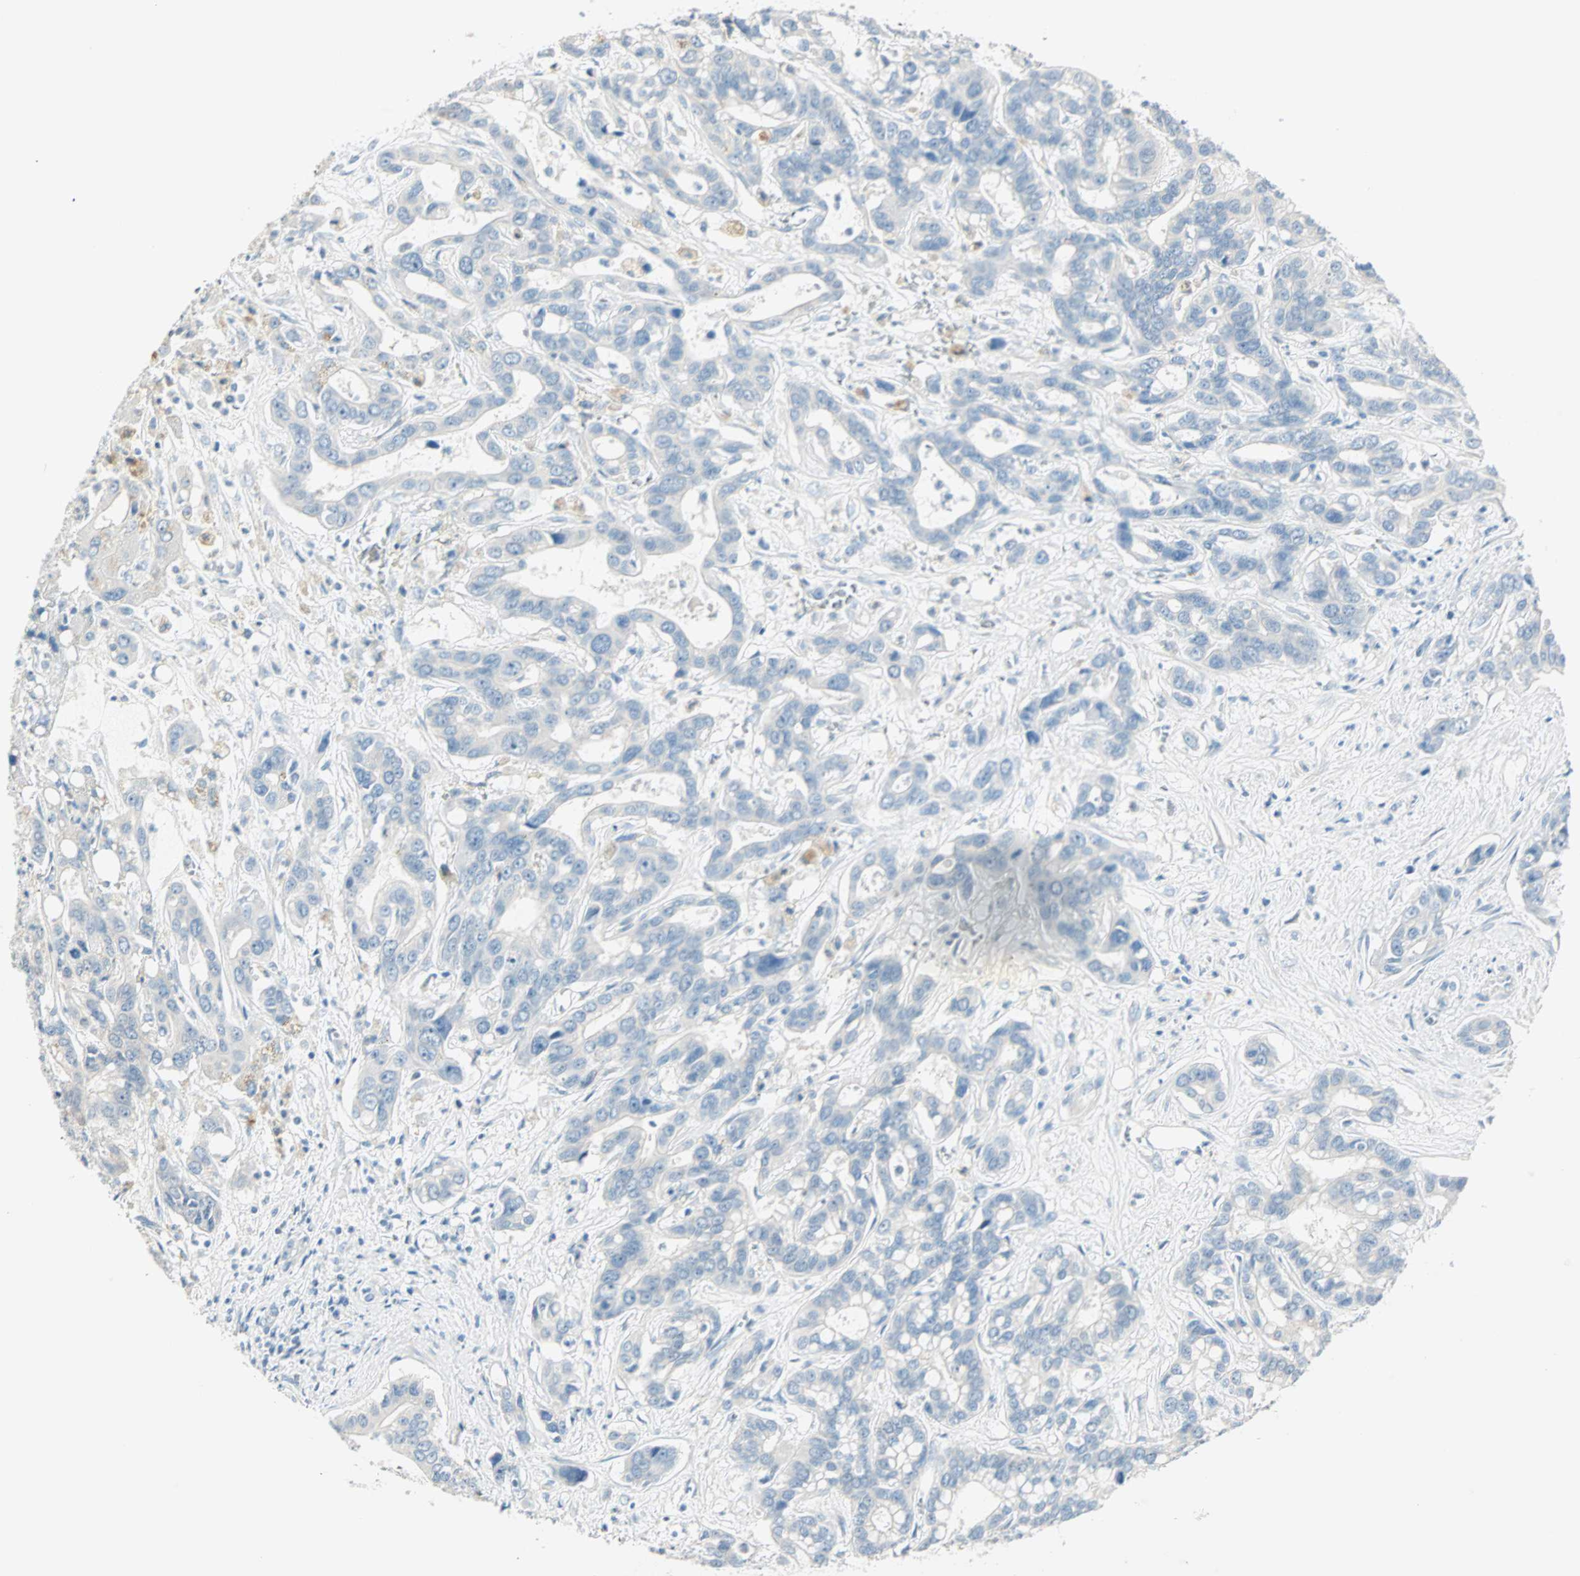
{"staining": {"intensity": "negative", "quantity": "none", "location": "none"}, "tissue": "liver cancer", "cell_type": "Tumor cells", "image_type": "cancer", "snomed": [{"axis": "morphology", "description": "Cholangiocarcinoma"}, {"axis": "topography", "description": "Liver"}], "caption": "IHC of cholangiocarcinoma (liver) shows no expression in tumor cells.", "gene": "SULT1C2", "patient": {"sex": "female", "age": 65}}